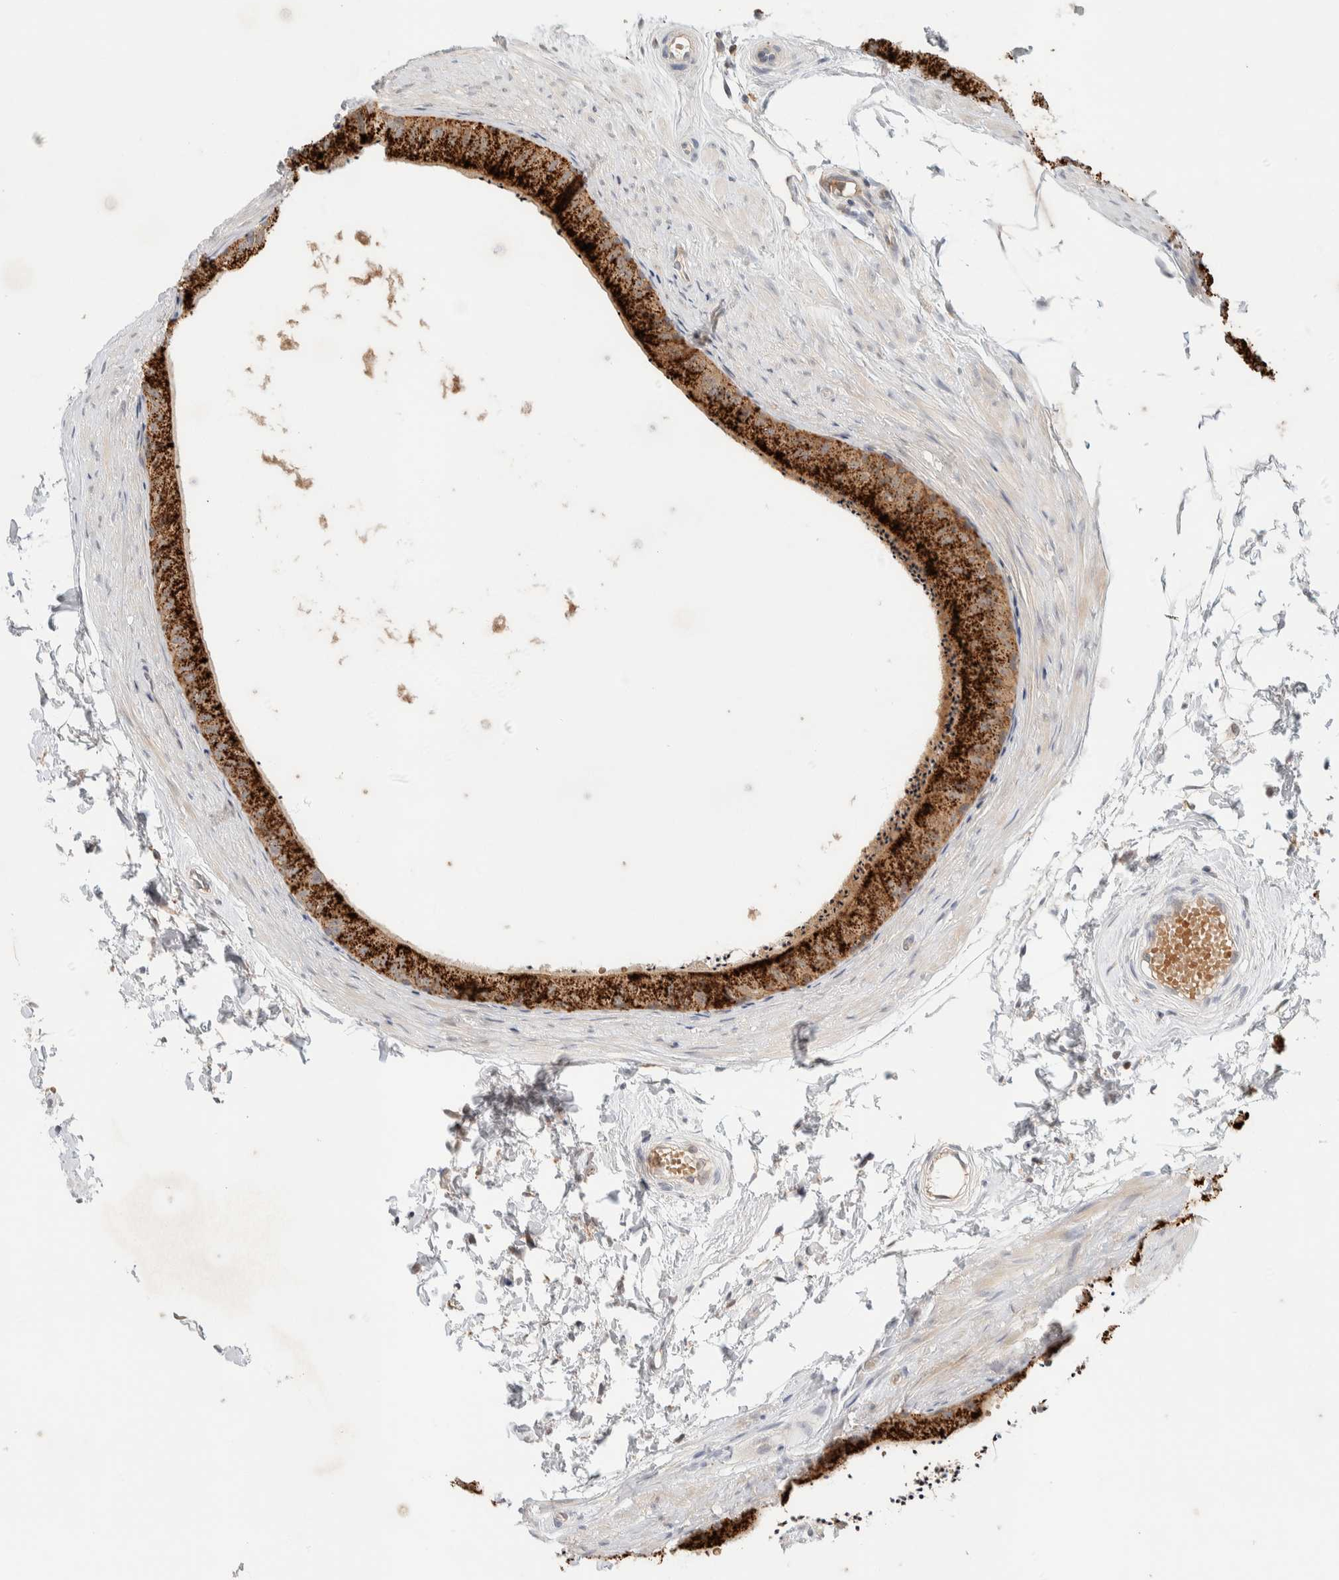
{"staining": {"intensity": "strong", "quantity": ">75%", "location": "cytoplasmic/membranous"}, "tissue": "epididymis", "cell_type": "Glandular cells", "image_type": "normal", "snomed": [{"axis": "morphology", "description": "Normal tissue, NOS"}, {"axis": "topography", "description": "Epididymis"}], "caption": "Protein positivity by immunohistochemistry (IHC) reveals strong cytoplasmic/membranous expression in about >75% of glandular cells in normal epididymis.", "gene": "GCLM", "patient": {"sex": "male", "age": 56}}